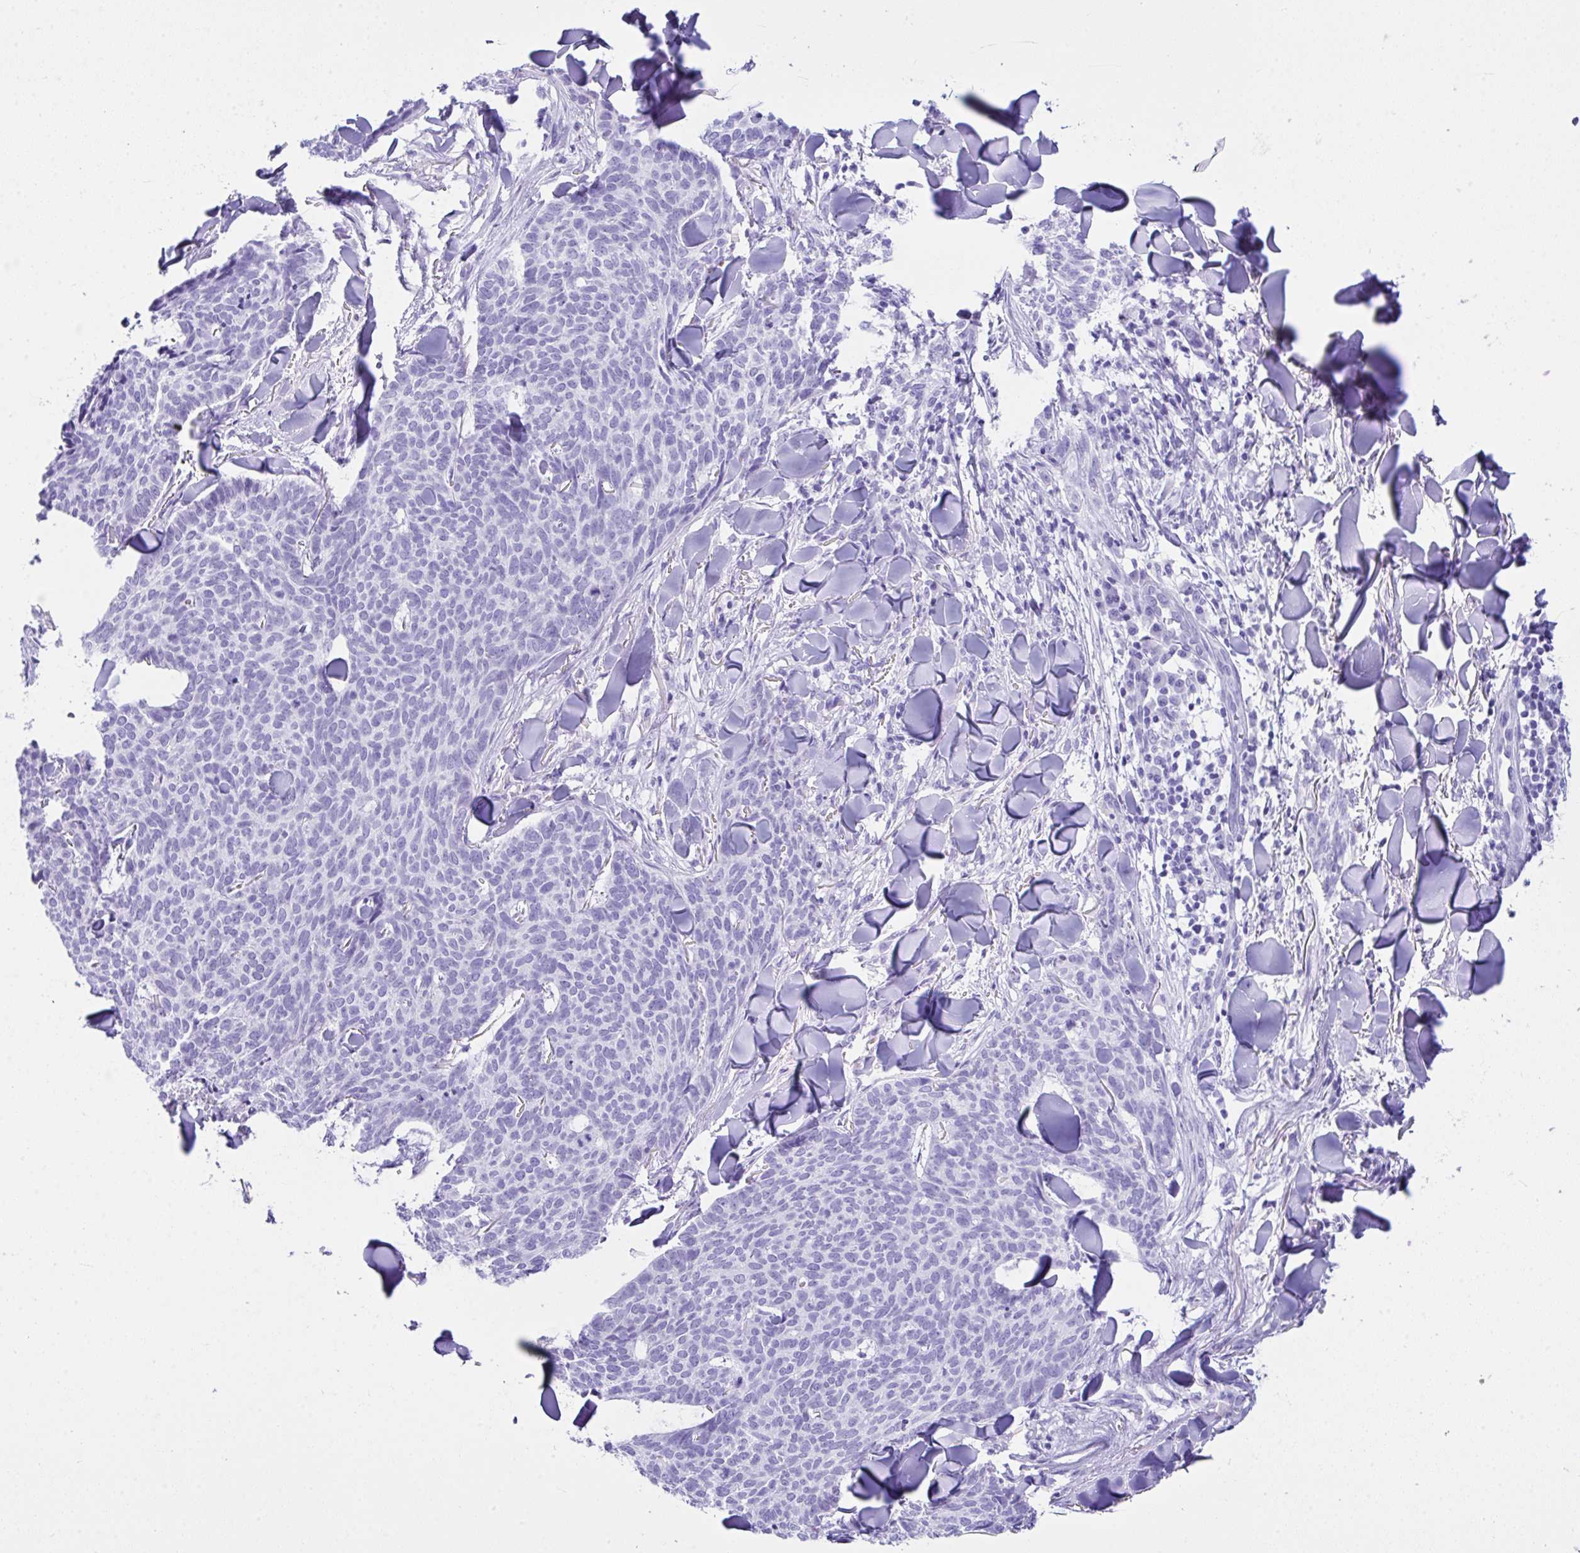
{"staining": {"intensity": "negative", "quantity": "none", "location": "none"}, "tissue": "skin cancer", "cell_type": "Tumor cells", "image_type": "cancer", "snomed": [{"axis": "morphology", "description": "Normal tissue, NOS"}, {"axis": "morphology", "description": "Basal cell carcinoma"}, {"axis": "topography", "description": "Skin"}], "caption": "This micrograph is of skin cancer stained with immunohistochemistry to label a protein in brown with the nuclei are counter-stained blue. There is no staining in tumor cells. (DAB (3,3'-diaminobenzidine) immunohistochemistry (IHC) with hematoxylin counter stain).", "gene": "LGALS4", "patient": {"sex": "male", "age": 50}}